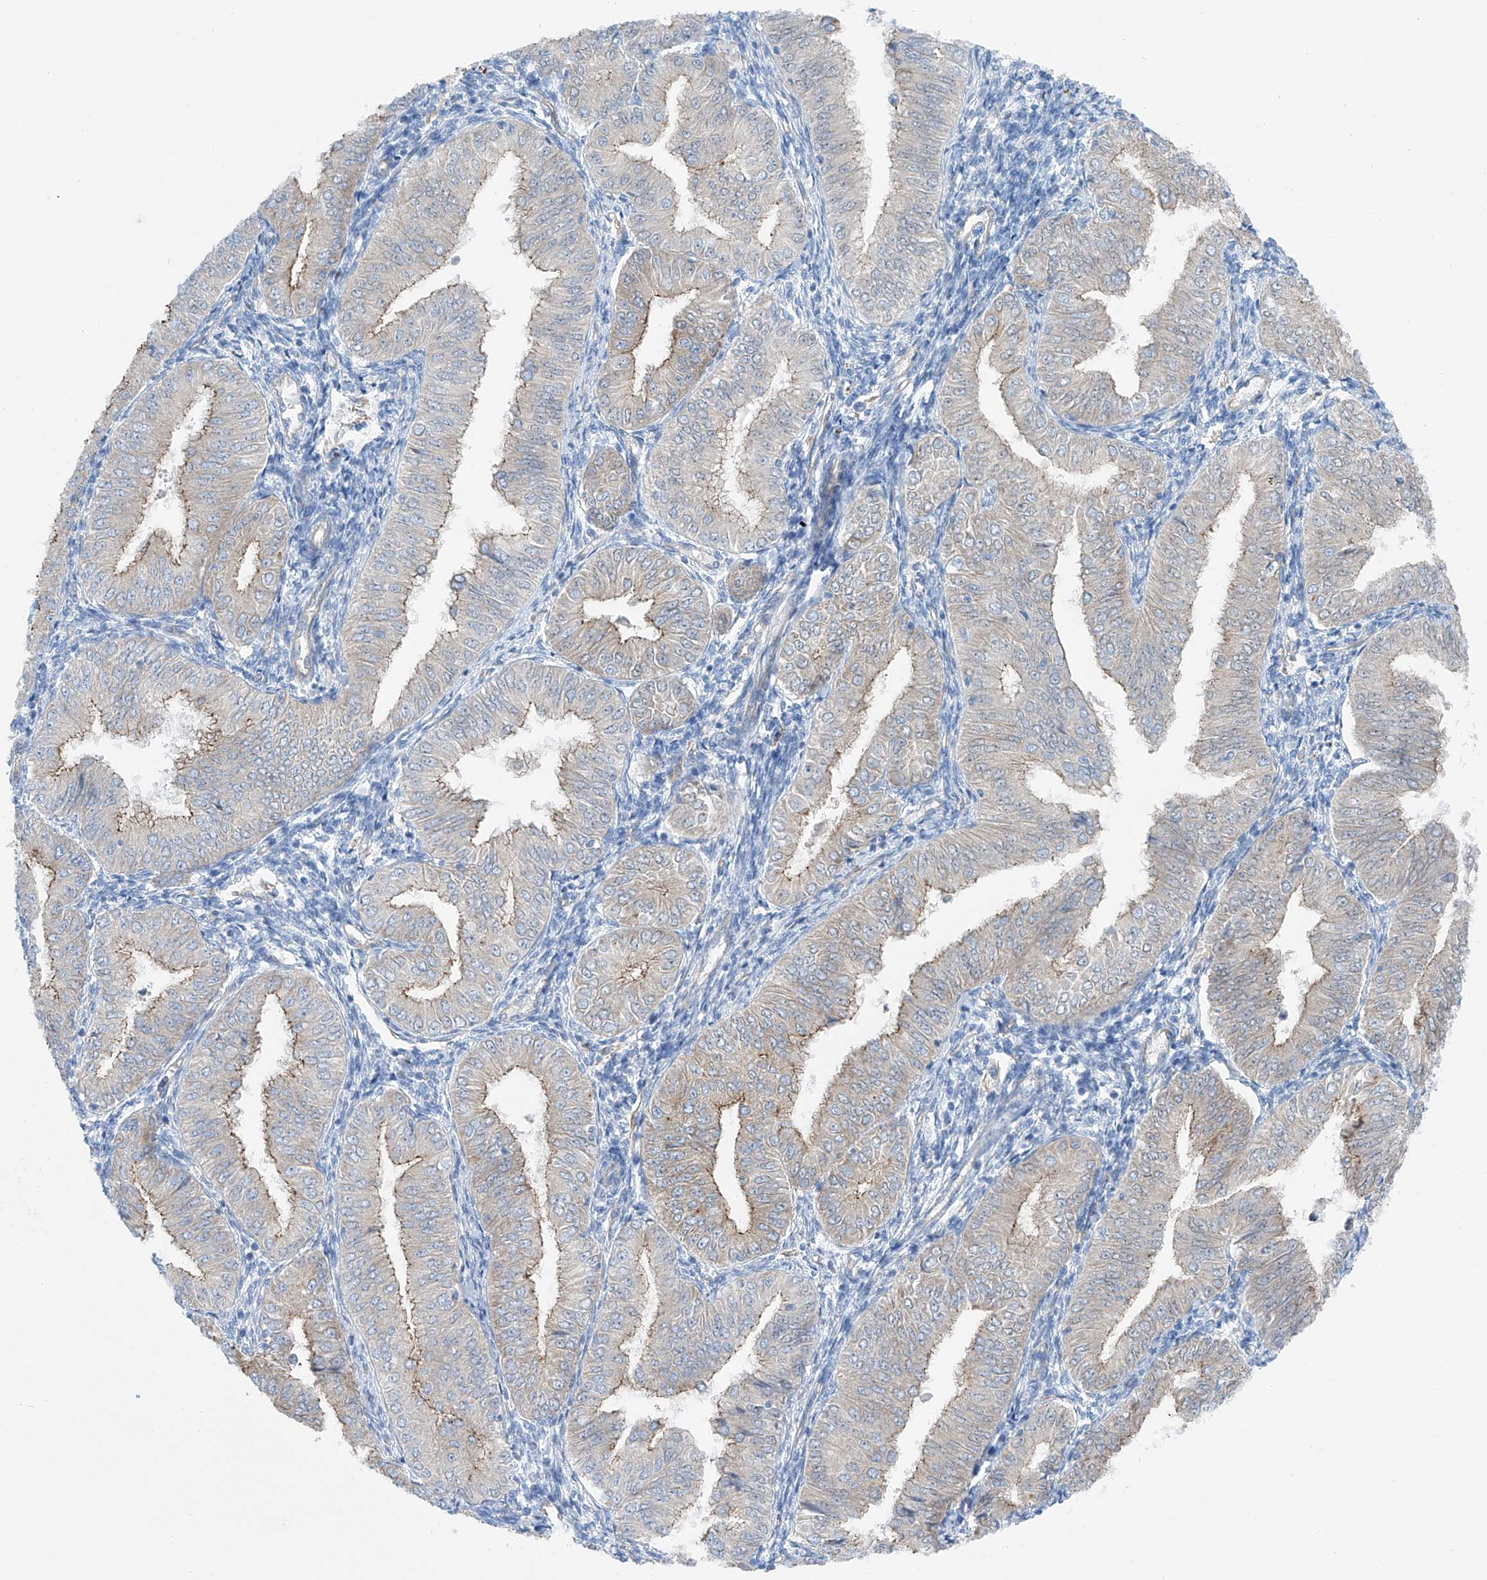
{"staining": {"intensity": "moderate", "quantity": "25%-75%", "location": "cytoplasmic/membranous"}, "tissue": "endometrial cancer", "cell_type": "Tumor cells", "image_type": "cancer", "snomed": [{"axis": "morphology", "description": "Normal tissue, NOS"}, {"axis": "morphology", "description": "Adenocarcinoma, NOS"}, {"axis": "topography", "description": "Endometrium"}], "caption": "Immunohistochemistry (DAB) staining of human endometrial cancer reveals moderate cytoplasmic/membranous protein expression in approximately 25%-75% of tumor cells.", "gene": "MAGI1", "patient": {"sex": "female", "age": 53}}